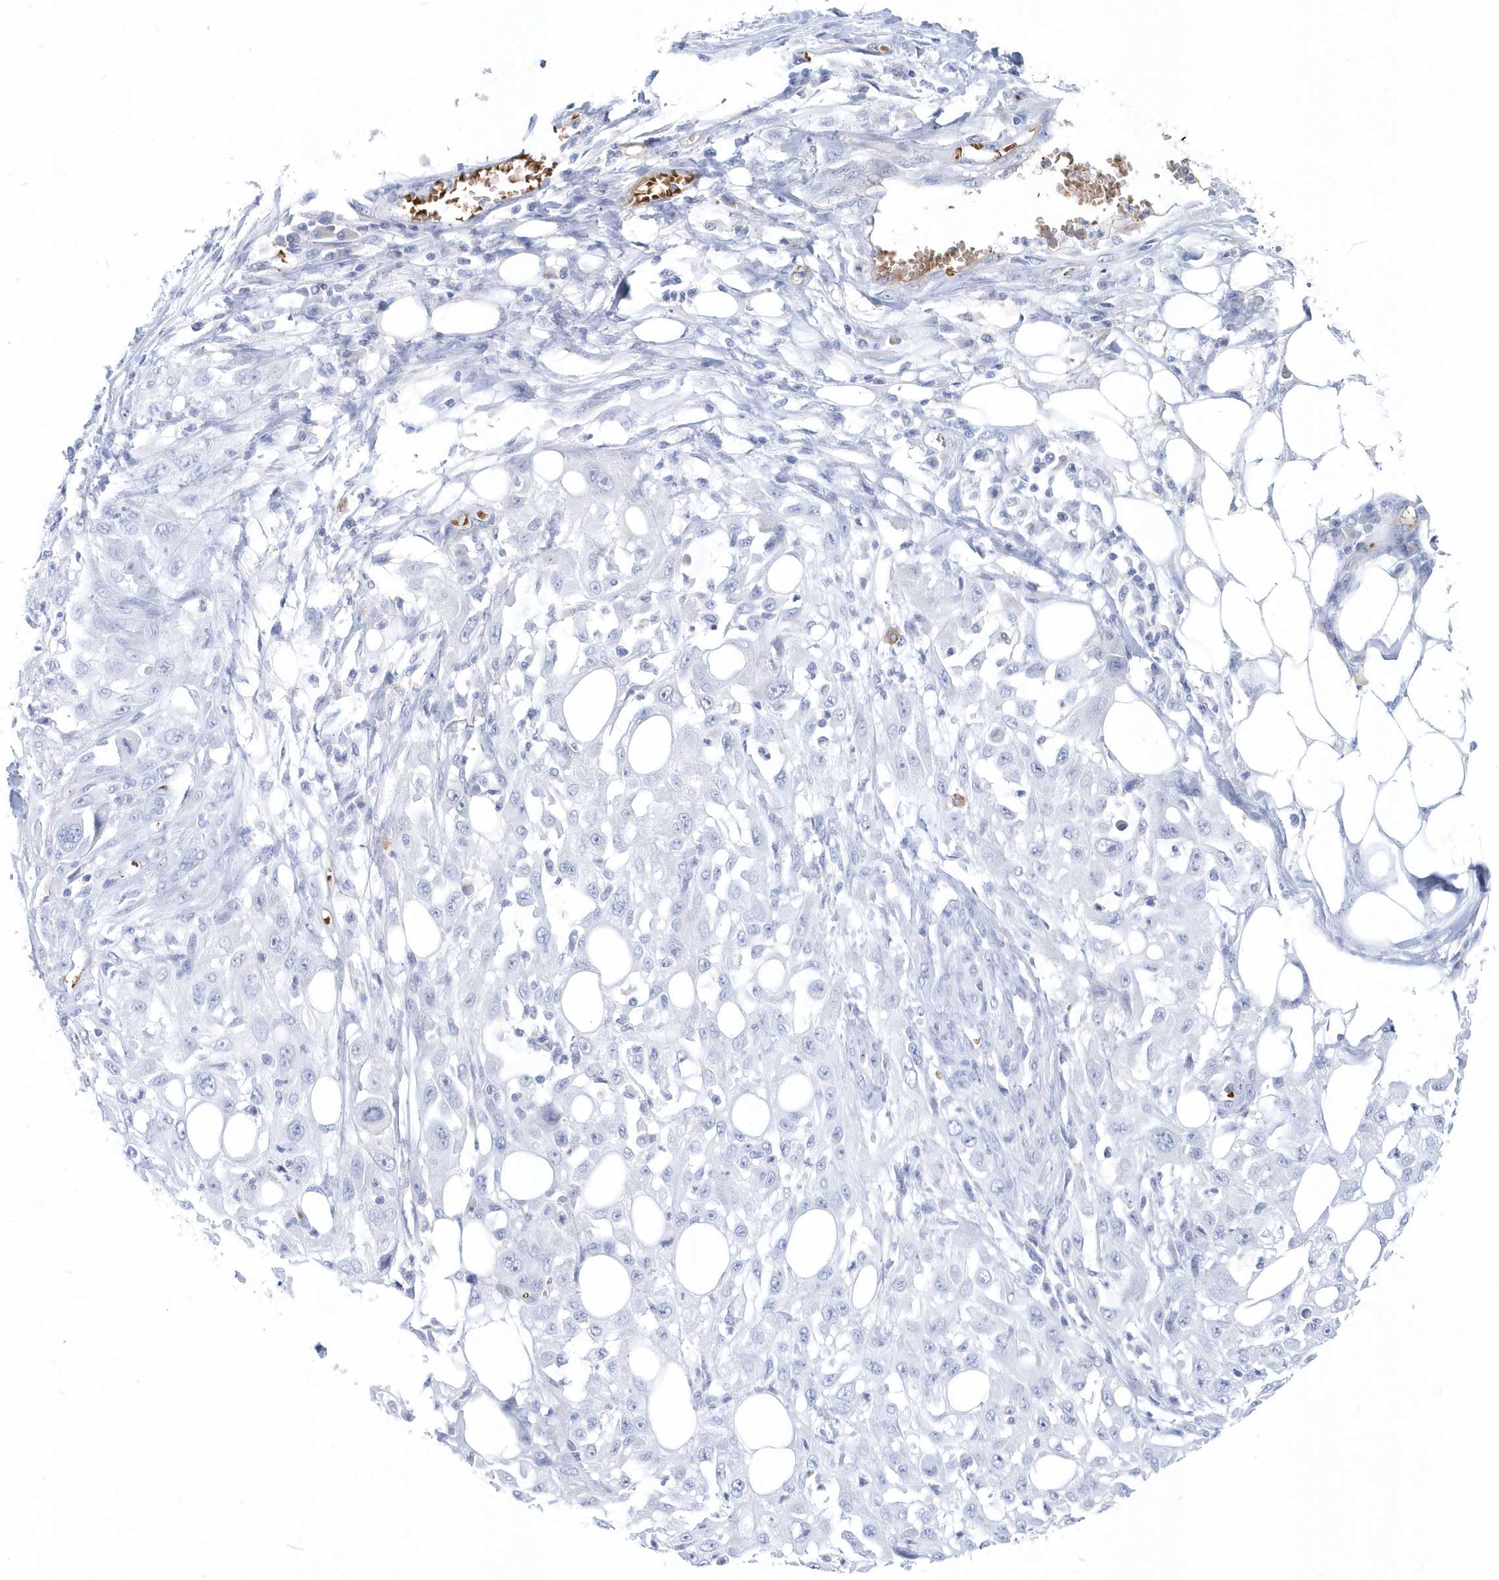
{"staining": {"intensity": "negative", "quantity": "none", "location": "none"}, "tissue": "skin cancer", "cell_type": "Tumor cells", "image_type": "cancer", "snomed": [{"axis": "morphology", "description": "Squamous cell carcinoma, NOS"}, {"axis": "topography", "description": "Skin"}], "caption": "The IHC histopathology image has no significant positivity in tumor cells of skin squamous cell carcinoma tissue.", "gene": "HBA2", "patient": {"sex": "male", "age": 75}}